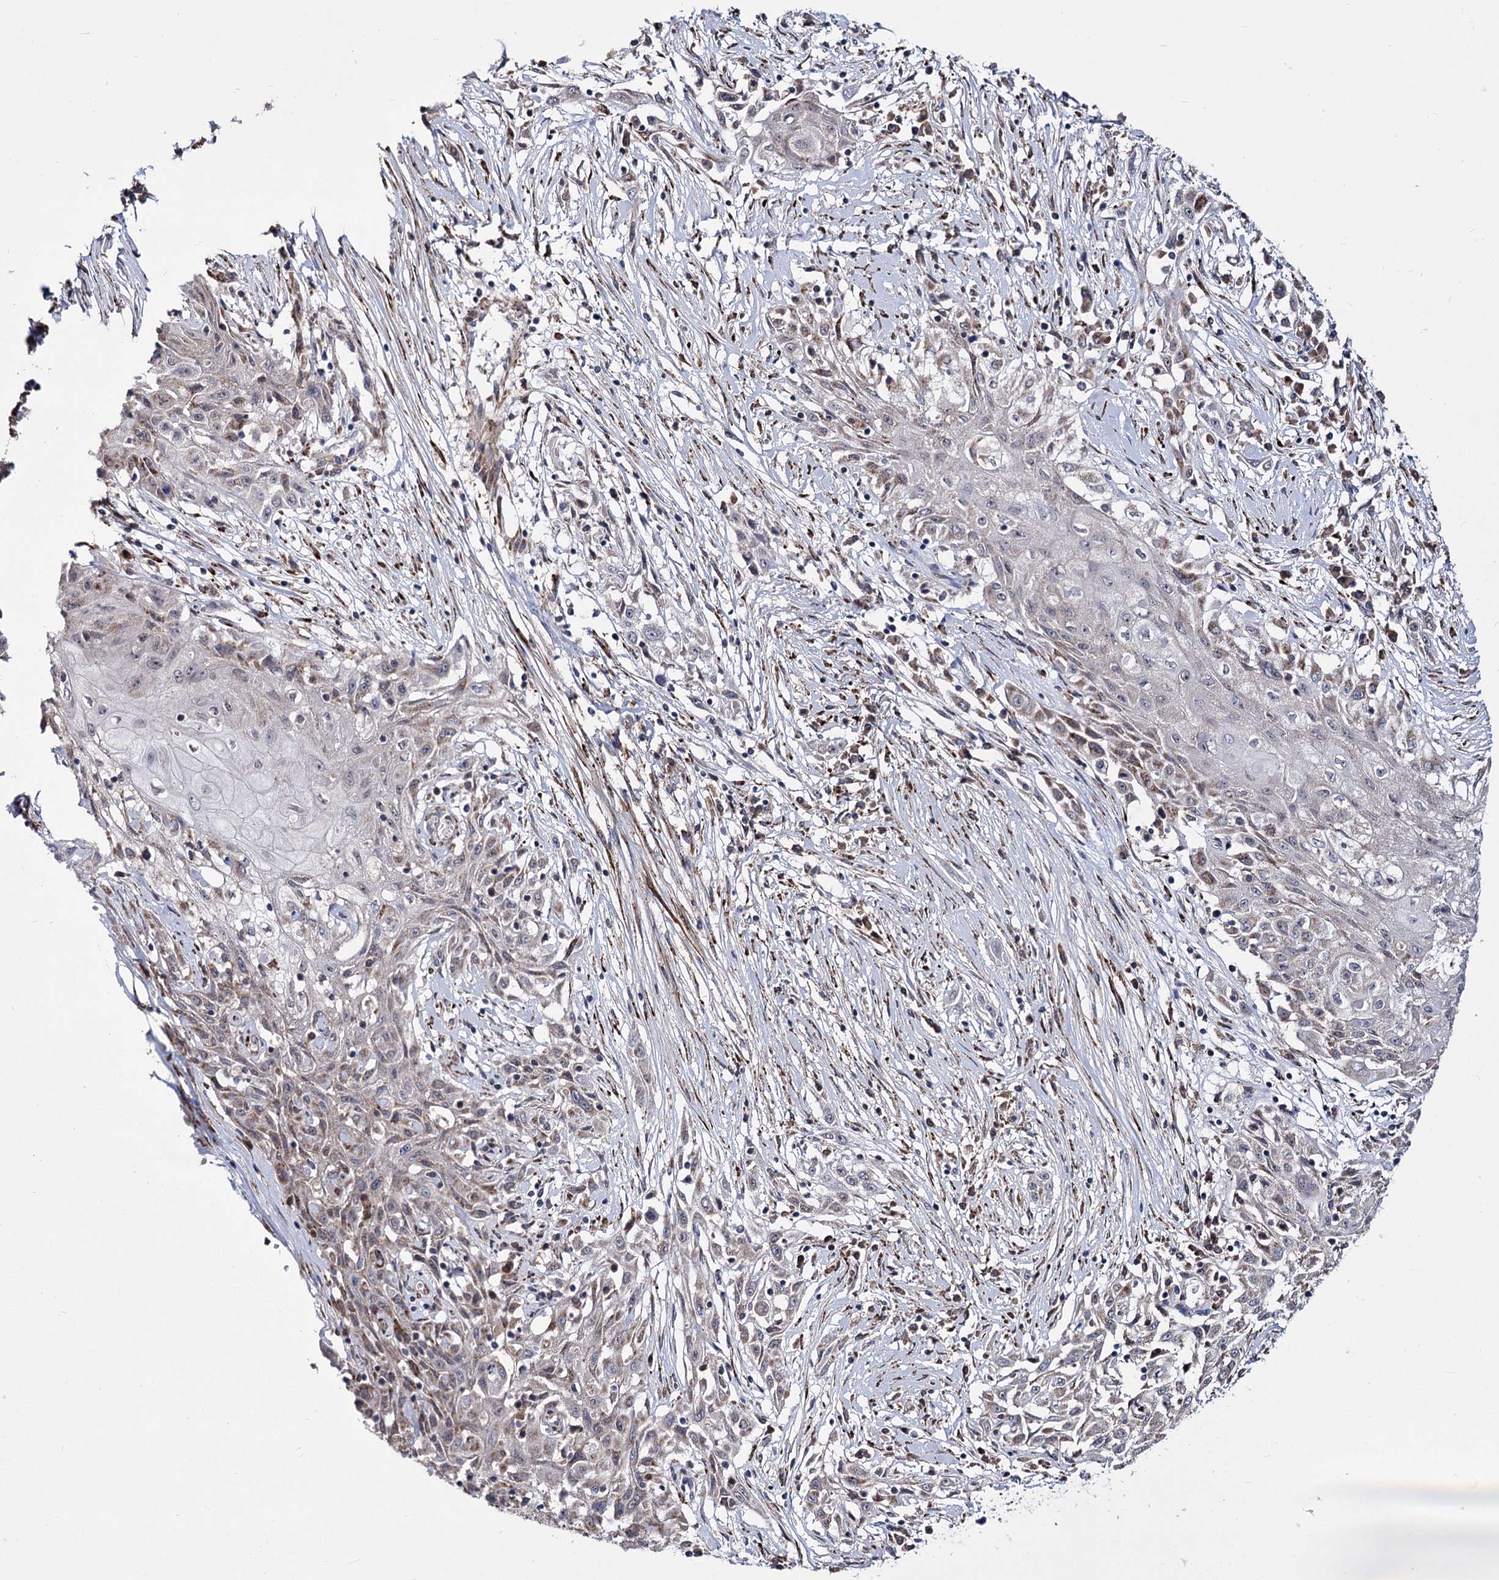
{"staining": {"intensity": "weak", "quantity": "<25%", "location": "cytoplasmic/membranous"}, "tissue": "skin cancer", "cell_type": "Tumor cells", "image_type": "cancer", "snomed": [{"axis": "morphology", "description": "Squamous cell carcinoma, NOS"}, {"axis": "morphology", "description": "Squamous cell carcinoma, metastatic, NOS"}, {"axis": "topography", "description": "Skin"}, {"axis": "topography", "description": "Lymph node"}], "caption": "High magnification brightfield microscopy of skin cancer (metastatic squamous cell carcinoma) stained with DAB (3,3'-diaminobenzidine) (brown) and counterstained with hematoxylin (blue): tumor cells show no significant staining.", "gene": "PPRC1", "patient": {"sex": "male", "age": 75}}